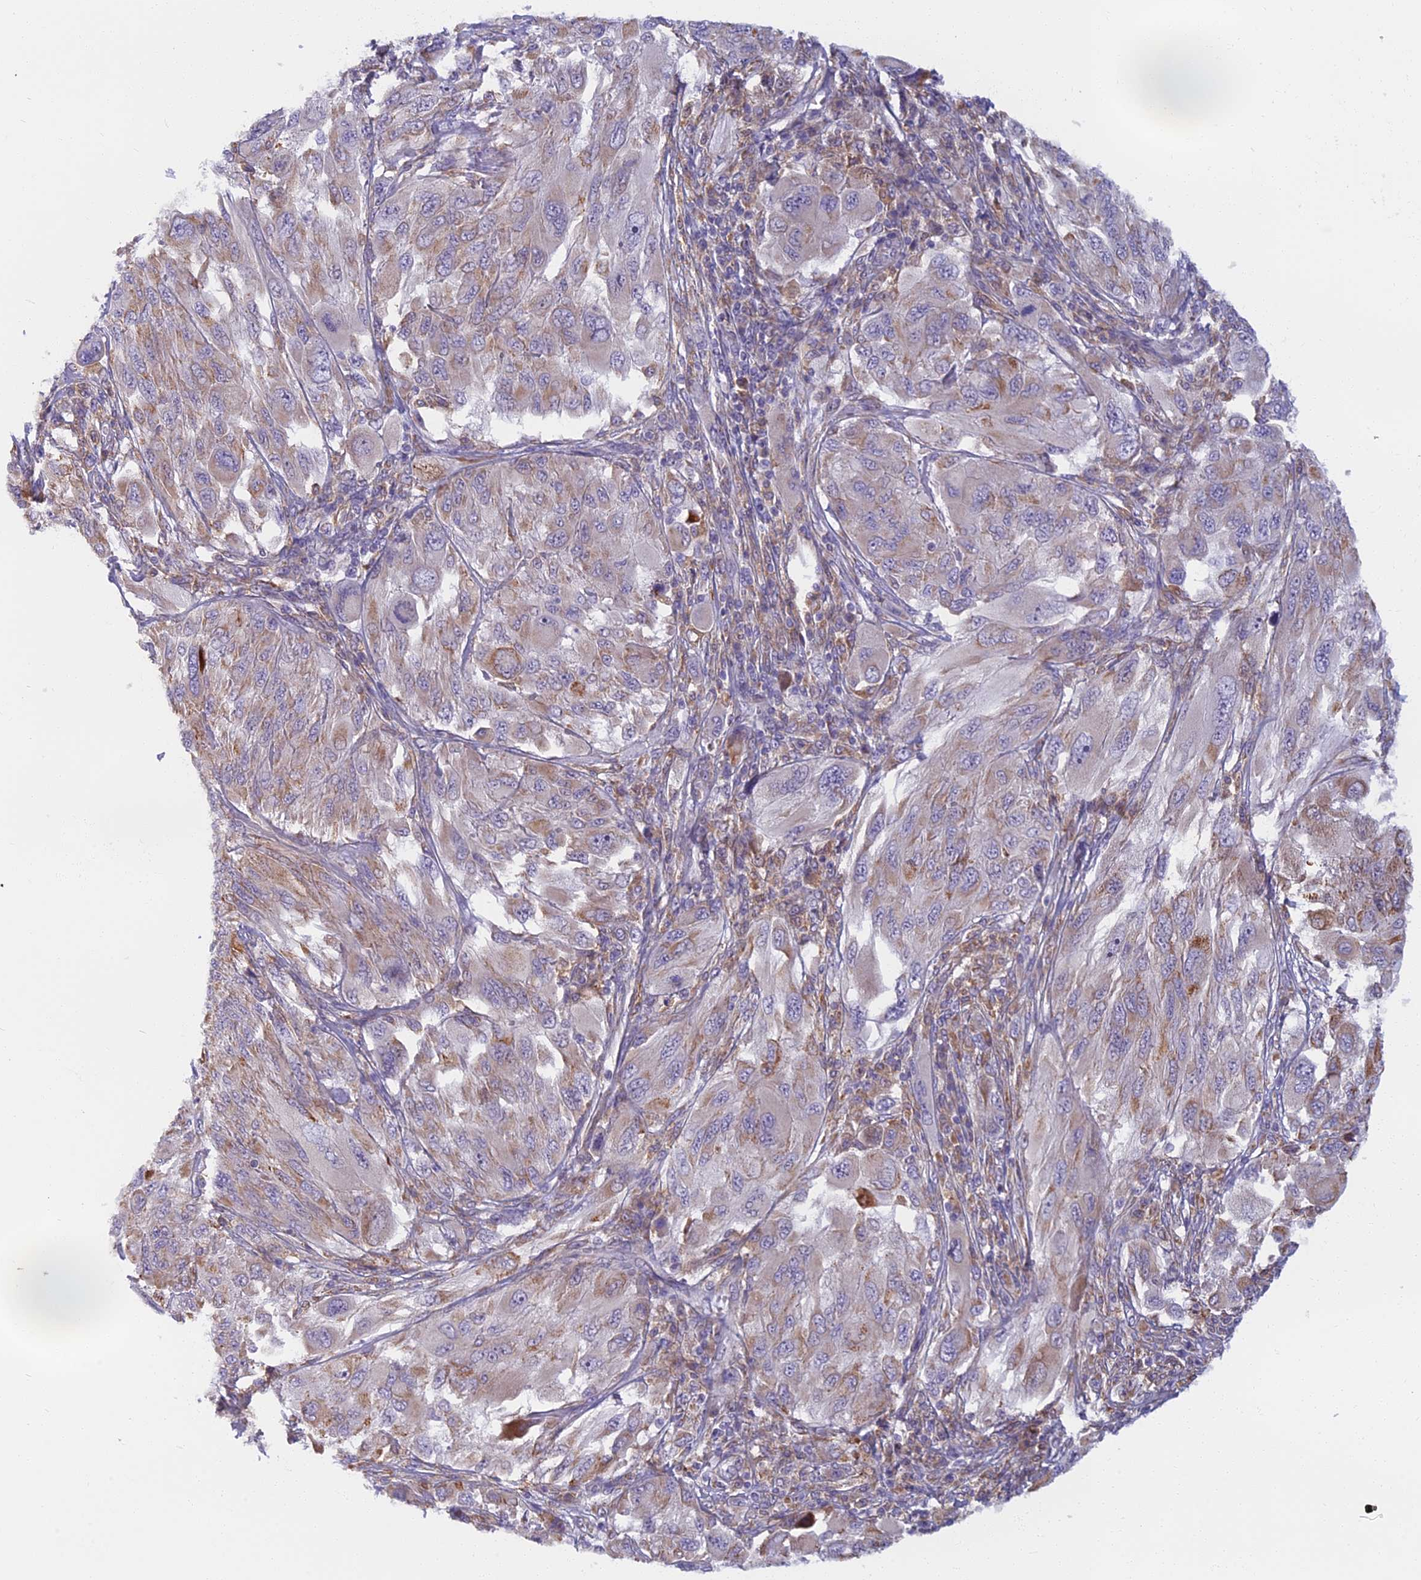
{"staining": {"intensity": "weak", "quantity": "<25%", "location": "cytoplasmic/membranous"}, "tissue": "melanoma", "cell_type": "Tumor cells", "image_type": "cancer", "snomed": [{"axis": "morphology", "description": "Malignant melanoma, NOS"}, {"axis": "topography", "description": "Skin"}], "caption": "Protein analysis of malignant melanoma displays no significant staining in tumor cells. (Brightfield microscopy of DAB (3,3'-diaminobenzidine) immunohistochemistry at high magnification).", "gene": "DDX51", "patient": {"sex": "female", "age": 91}}